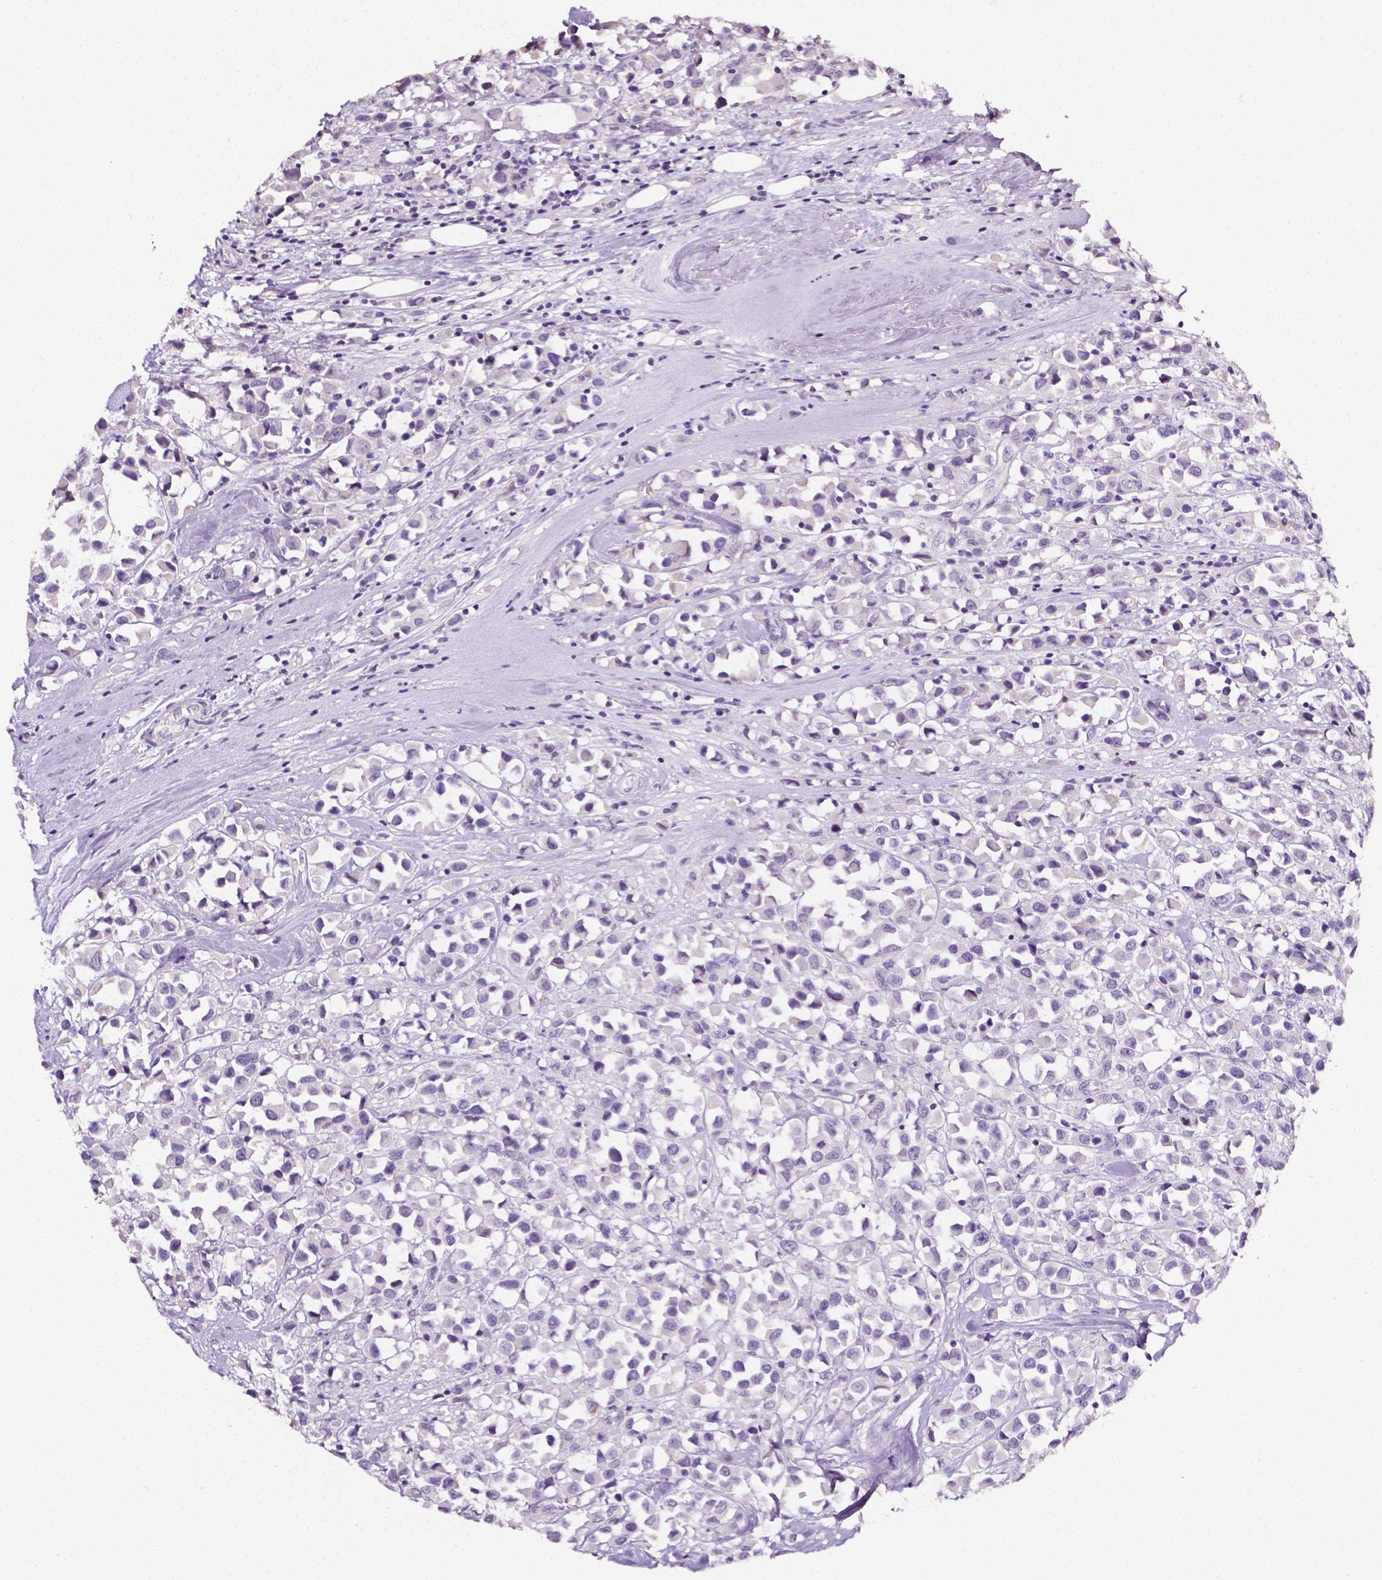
{"staining": {"intensity": "negative", "quantity": "none", "location": "none"}, "tissue": "breast cancer", "cell_type": "Tumor cells", "image_type": "cancer", "snomed": [{"axis": "morphology", "description": "Duct carcinoma"}, {"axis": "topography", "description": "Breast"}], "caption": "An IHC micrograph of breast cancer is shown. There is no staining in tumor cells of breast cancer.", "gene": "PSAT1", "patient": {"sex": "female", "age": 61}}